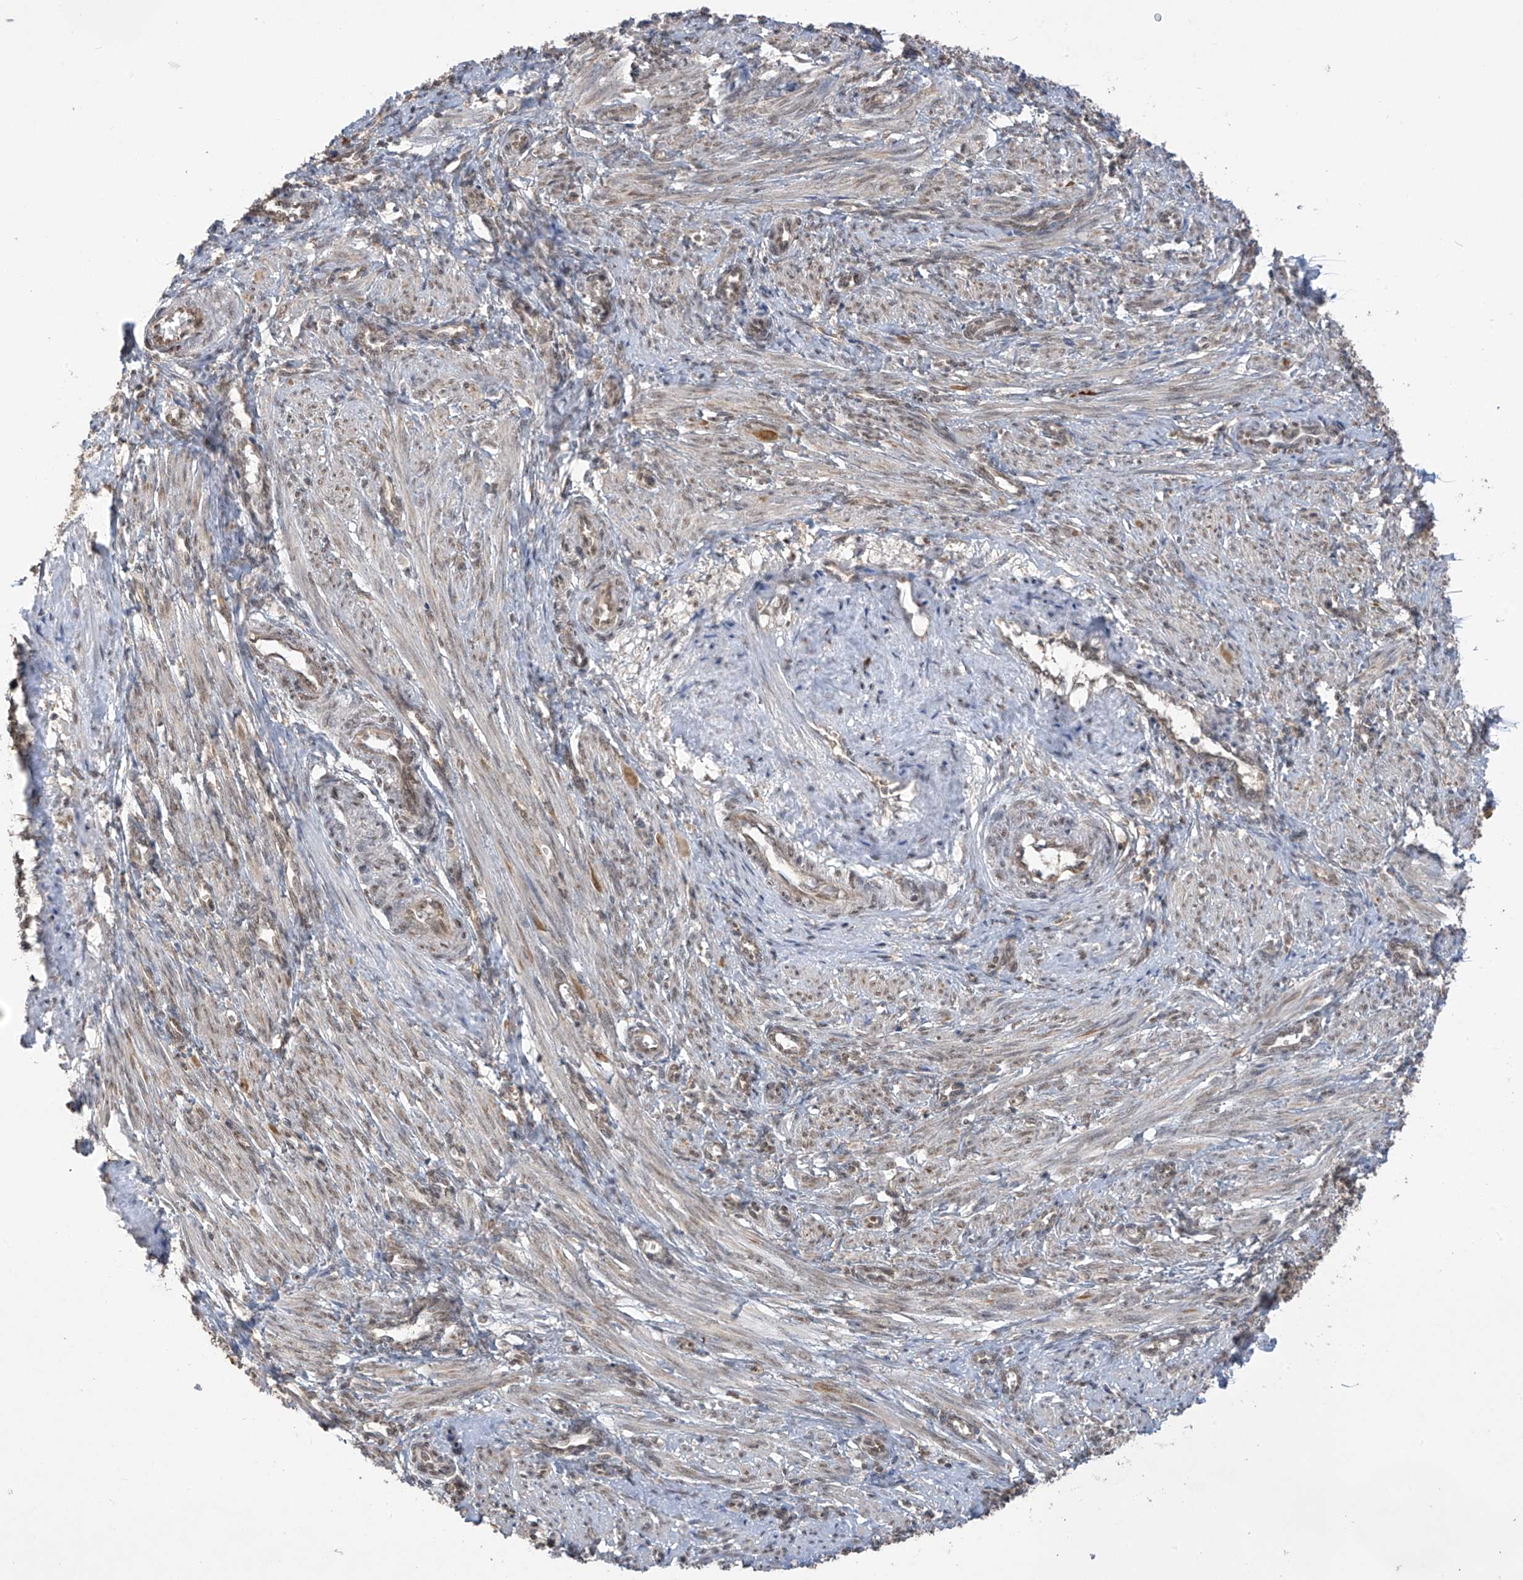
{"staining": {"intensity": "weak", "quantity": ">75%", "location": "nuclear"}, "tissue": "smooth muscle", "cell_type": "Smooth muscle cells", "image_type": "normal", "snomed": [{"axis": "morphology", "description": "Normal tissue, NOS"}, {"axis": "topography", "description": "Endometrium"}], "caption": "Brown immunohistochemical staining in unremarkable human smooth muscle reveals weak nuclear staining in about >75% of smooth muscle cells.", "gene": "LCOR", "patient": {"sex": "female", "age": 33}}